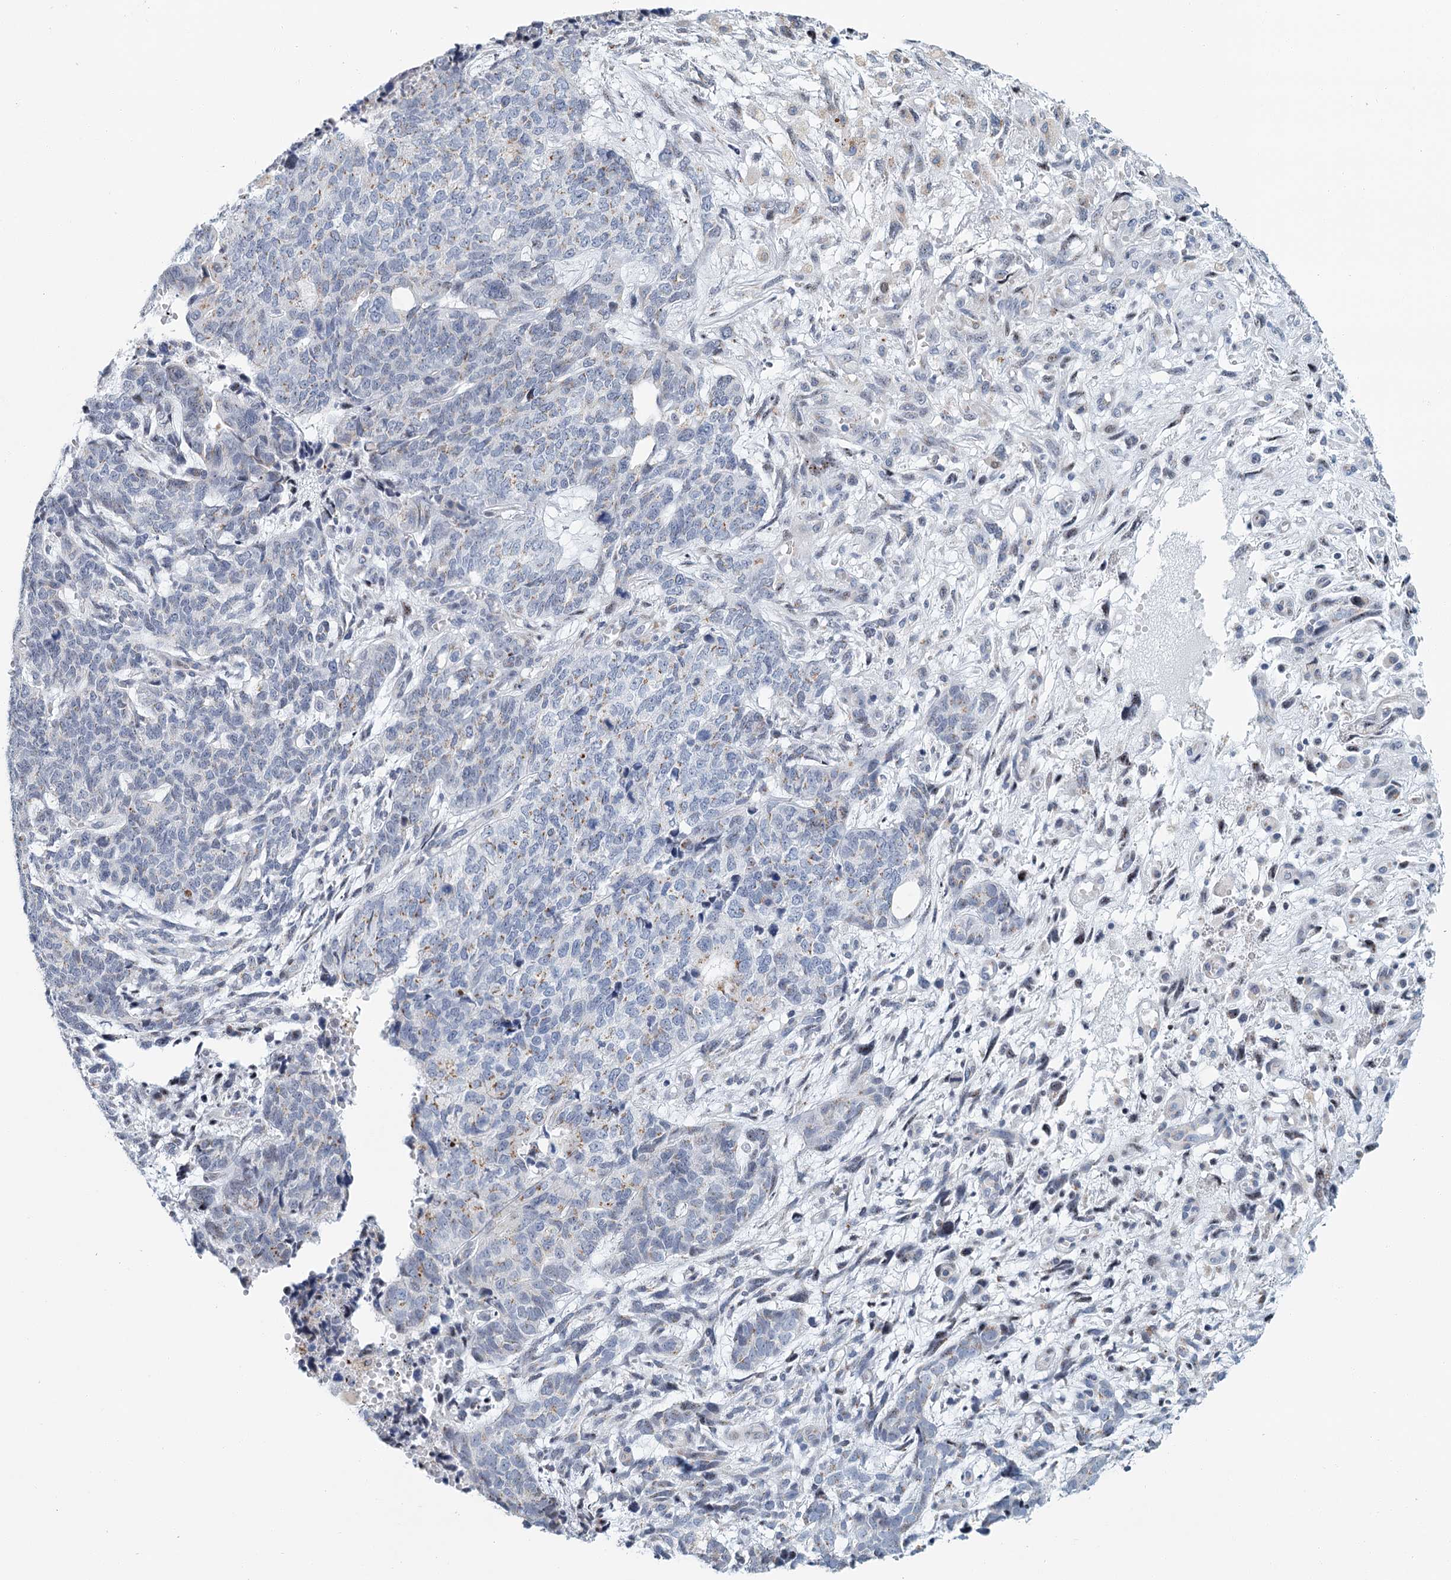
{"staining": {"intensity": "weak", "quantity": "<25%", "location": "cytoplasmic/membranous"}, "tissue": "cervical cancer", "cell_type": "Tumor cells", "image_type": "cancer", "snomed": [{"axis": "morphology", "description": "Squamous cell carcinoma, NOS"}, {"axis": "topography", "description": "Cervix"}], "caption": "An immunohistochemistry micrograph of cervical cancer is shown. There is no staining in tumor cells of cervical cancer.", "gene": "ZNF527", "patient": {"sex": "female", "age": 63}}